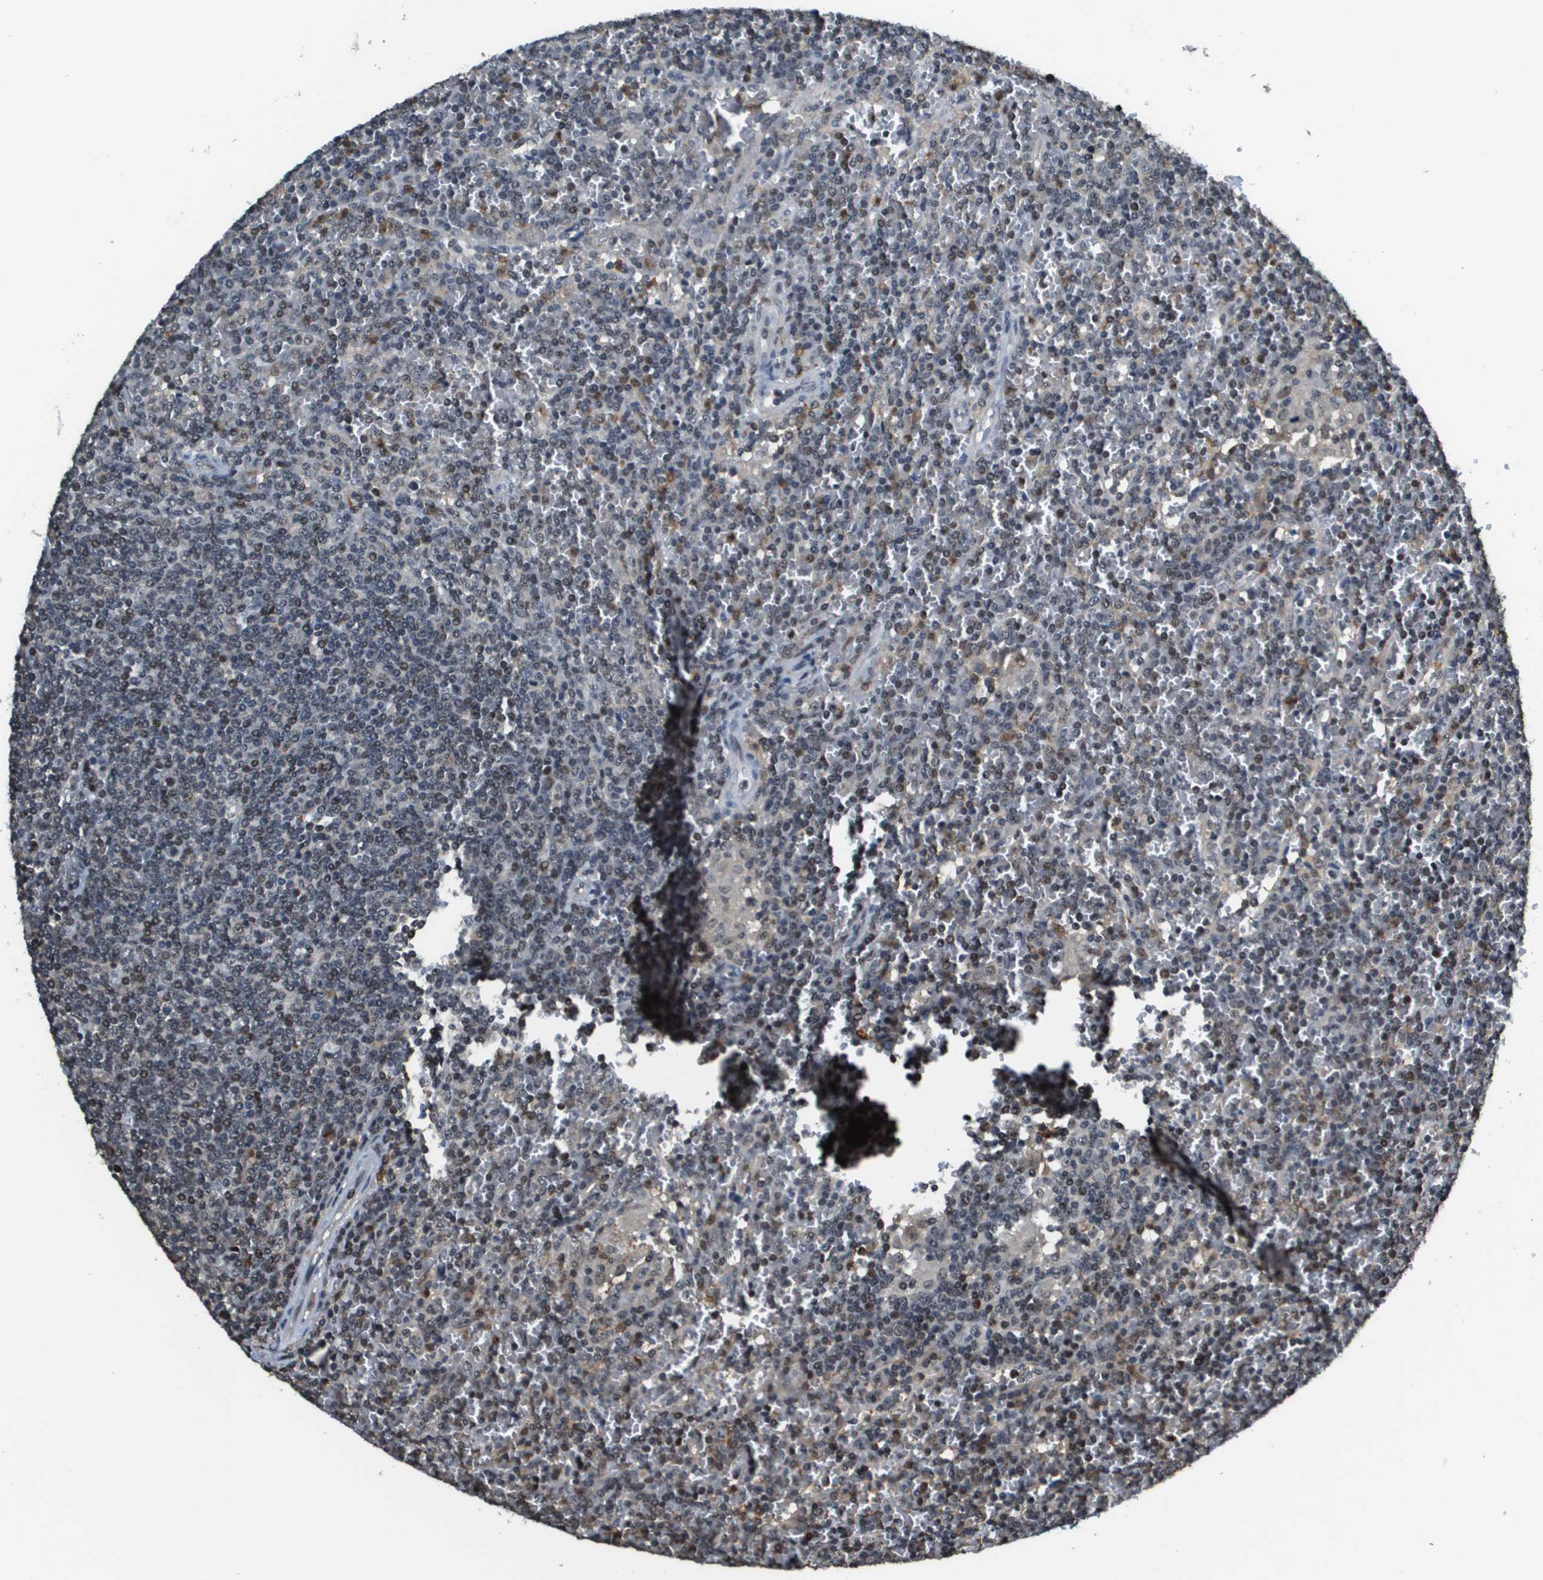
{"staining": {"intensity": "moderate", "quantity": "<25%", "location": "nuclear"}, "tissue": "lymphoma", "cell_type": "Tumor cells", "image_type": "cancer", "snomed": [{"axis": "morphology", "description": "Malignant lymphoma, non-Hodgkin's type, Low grade"}, {"axis": "topography", "description": "Spleen"}], "caption": "A brown stain shows moderate nuclear positivity of a protein in human low-grade malignant lymphoma, non-Hodgkin's type tumor cells. Ihc stains the protein of interest in brown and the nuclei are stained blue.", "gene": "EP400", "patient": {"sex": "female", "age": 19}}